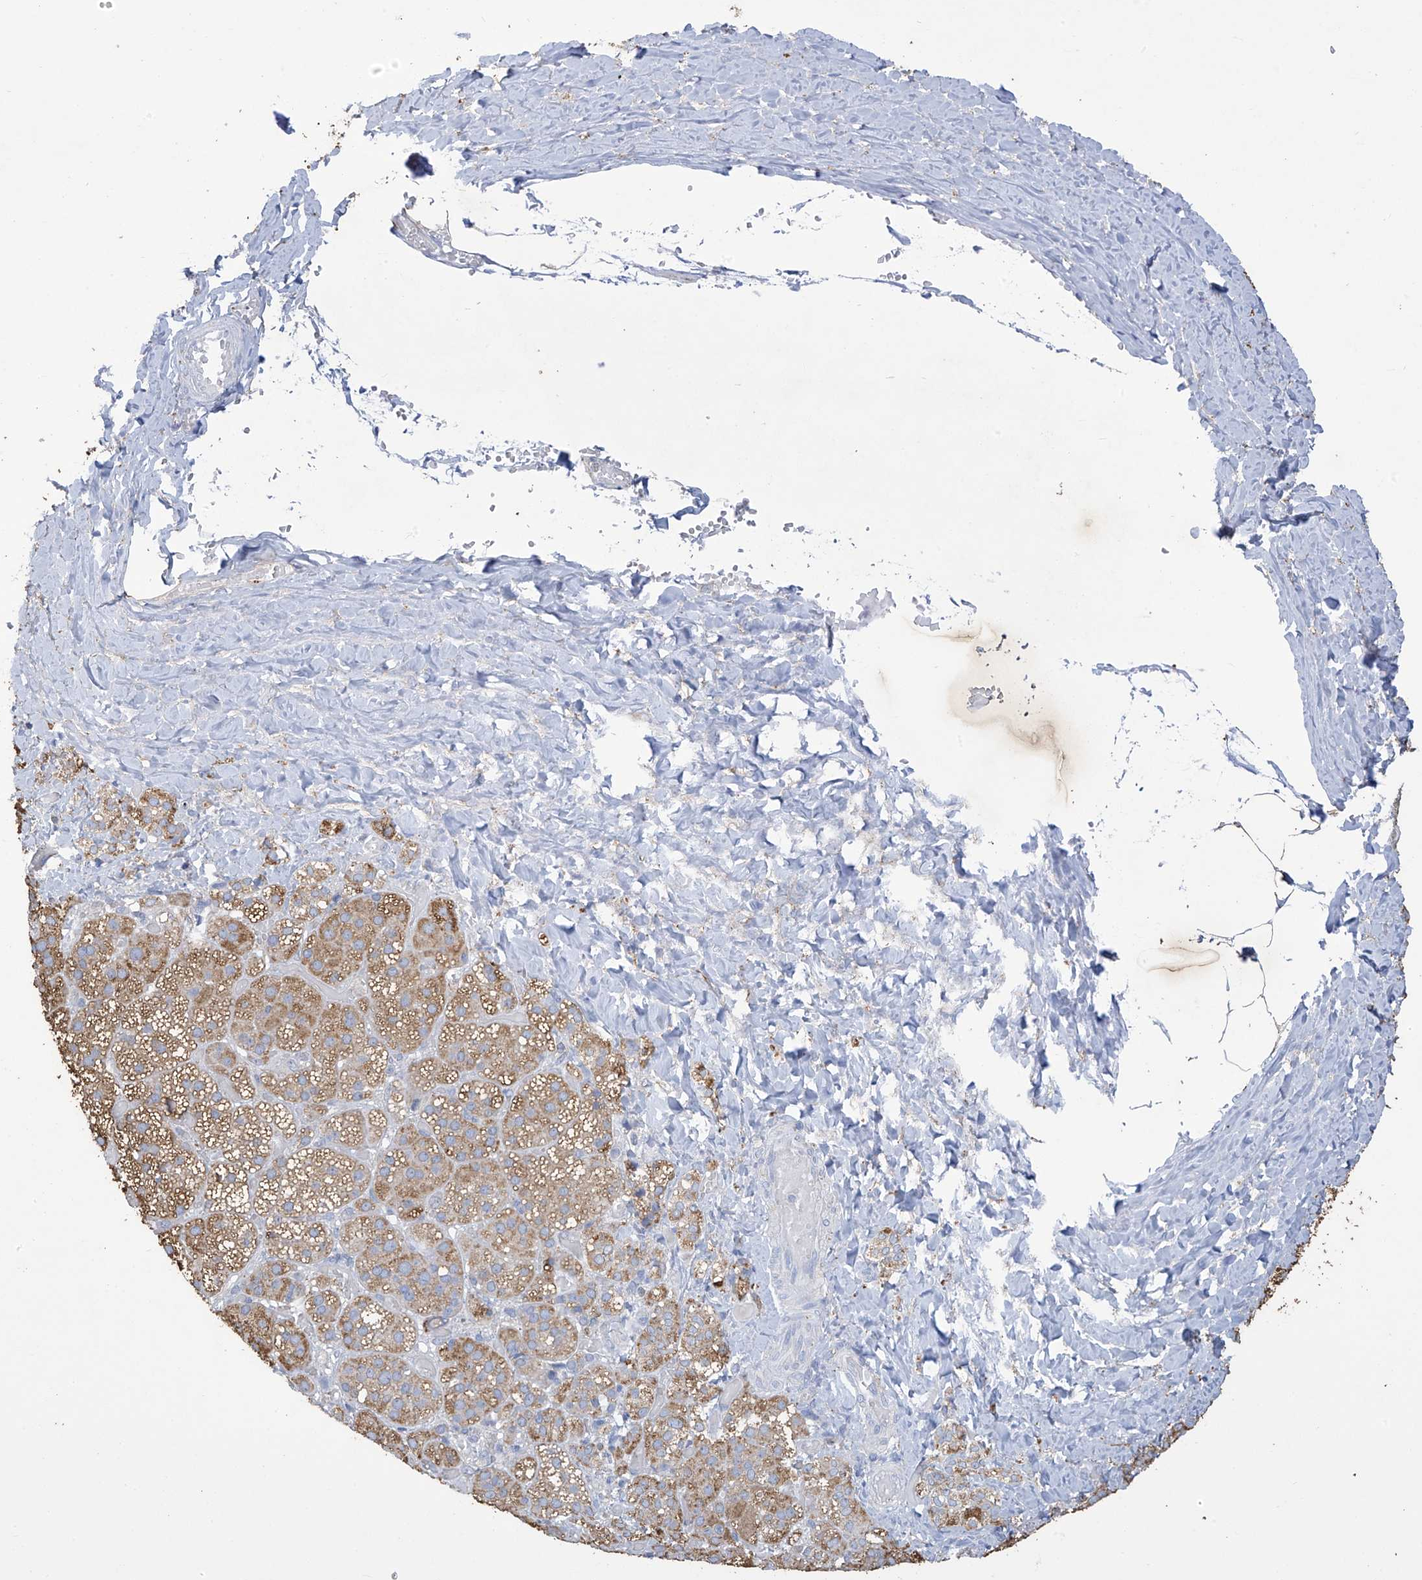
{"staining": {"intensity": "moderate", "quantity": ">75%", "location": "cytoplasmic/membranous"}, "tissue": "adrenal gland", "cell_type": "Glandular cells", "image_type": "normal", "snomed": [{"axis": "morphology", "description": "Normal tissue, NOS"}, {"axis": "topography", "description": "Adrenal gland"}], "caption": "Moderate cytoplasmic/membranous positivity is appreciated in about >75% of glandular cells in normal adrenal gland. The staining was performed using DAB (3,3'-diaminobenzidine) to visualize the protein expression in brown, while the nuclei were stained in blue with hematoxylin (Magnification: 20x).", "gene": "OGT", "patient": {"sex": "female", "age": 59}}